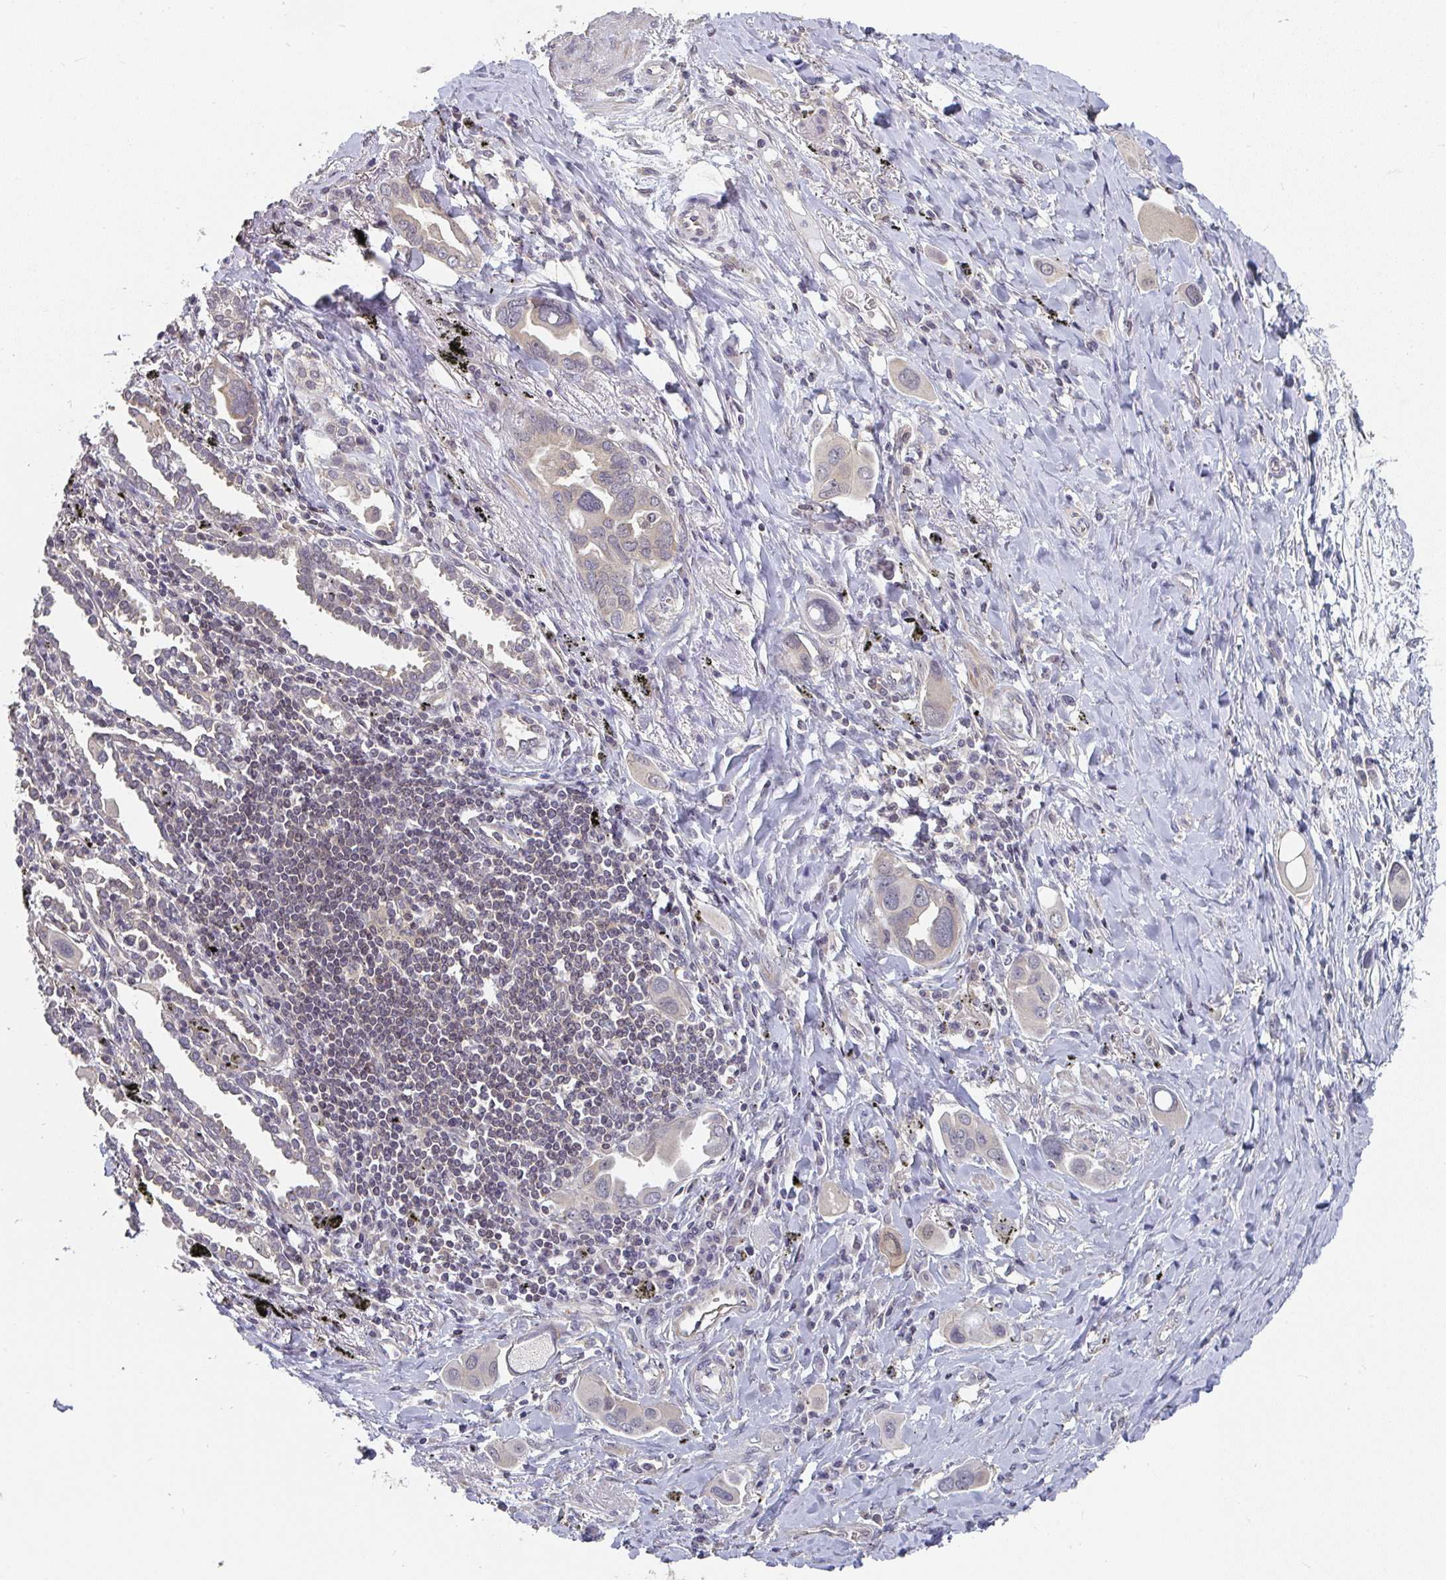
{"staining": {"intensity": "negative", "quantity": "none", "location": "none"}, "tissue": "lung cancer", "cell_type": "Tumor cells", "image_type": "cancer", "snomed": [{"axis": "morphology", "description": "Adenocarcinoma, NOS"}, {"axis": "topography", "description": "Lung"}], "caption": "An image of lung cancer (adenocarcinoma) stained for a protein exhibits no brown staining in tumor cells. (Immunohistochemistry, brightfield microscopy, high magnification).", "gene": "RANGRF", "patient": {"sex": "male", "age": 76}}